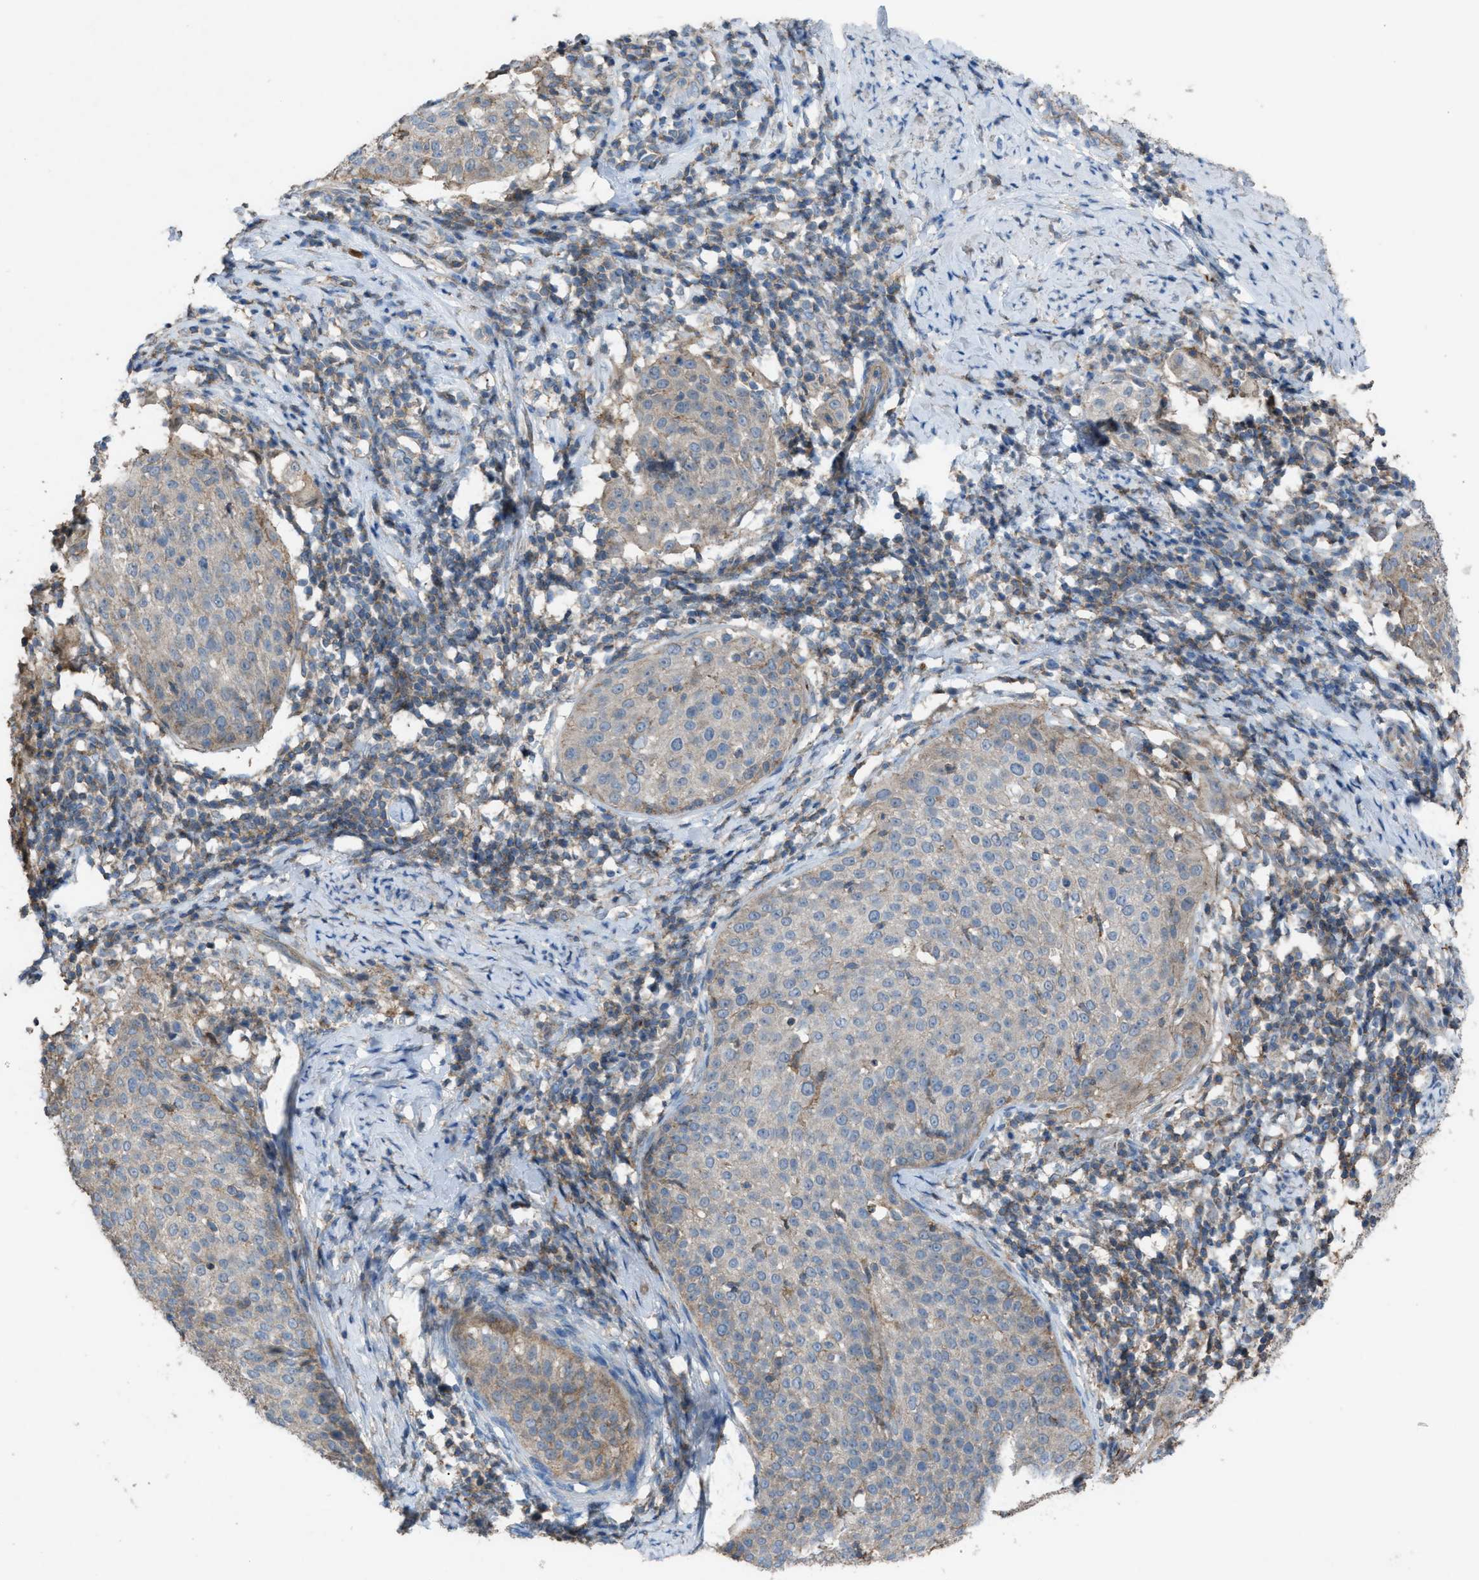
{"staining": {"intensity": "weak", "quantity": ">75%", "location": "cytoplasmic/membranous"}, "tissue": "cervical cancer", "cell_type": "Tumor cells", "image_type": "cancer", "snomed": [{"axis": "morphology", "description": "Squamous cell carcinoma, NOS"}, {"axis": "topography", "description": "Cervix"}], "caption": "An immunohistochemistry (IHC) photomicrograph of tumor tissue is shown. Protein staining in brown labels weak cytoplasmic/membranous positivity in cervical squamous cell carcinoma within tumor cells.", "gene": "NCK2", "patient": {"sex": "female", "age": 51}}